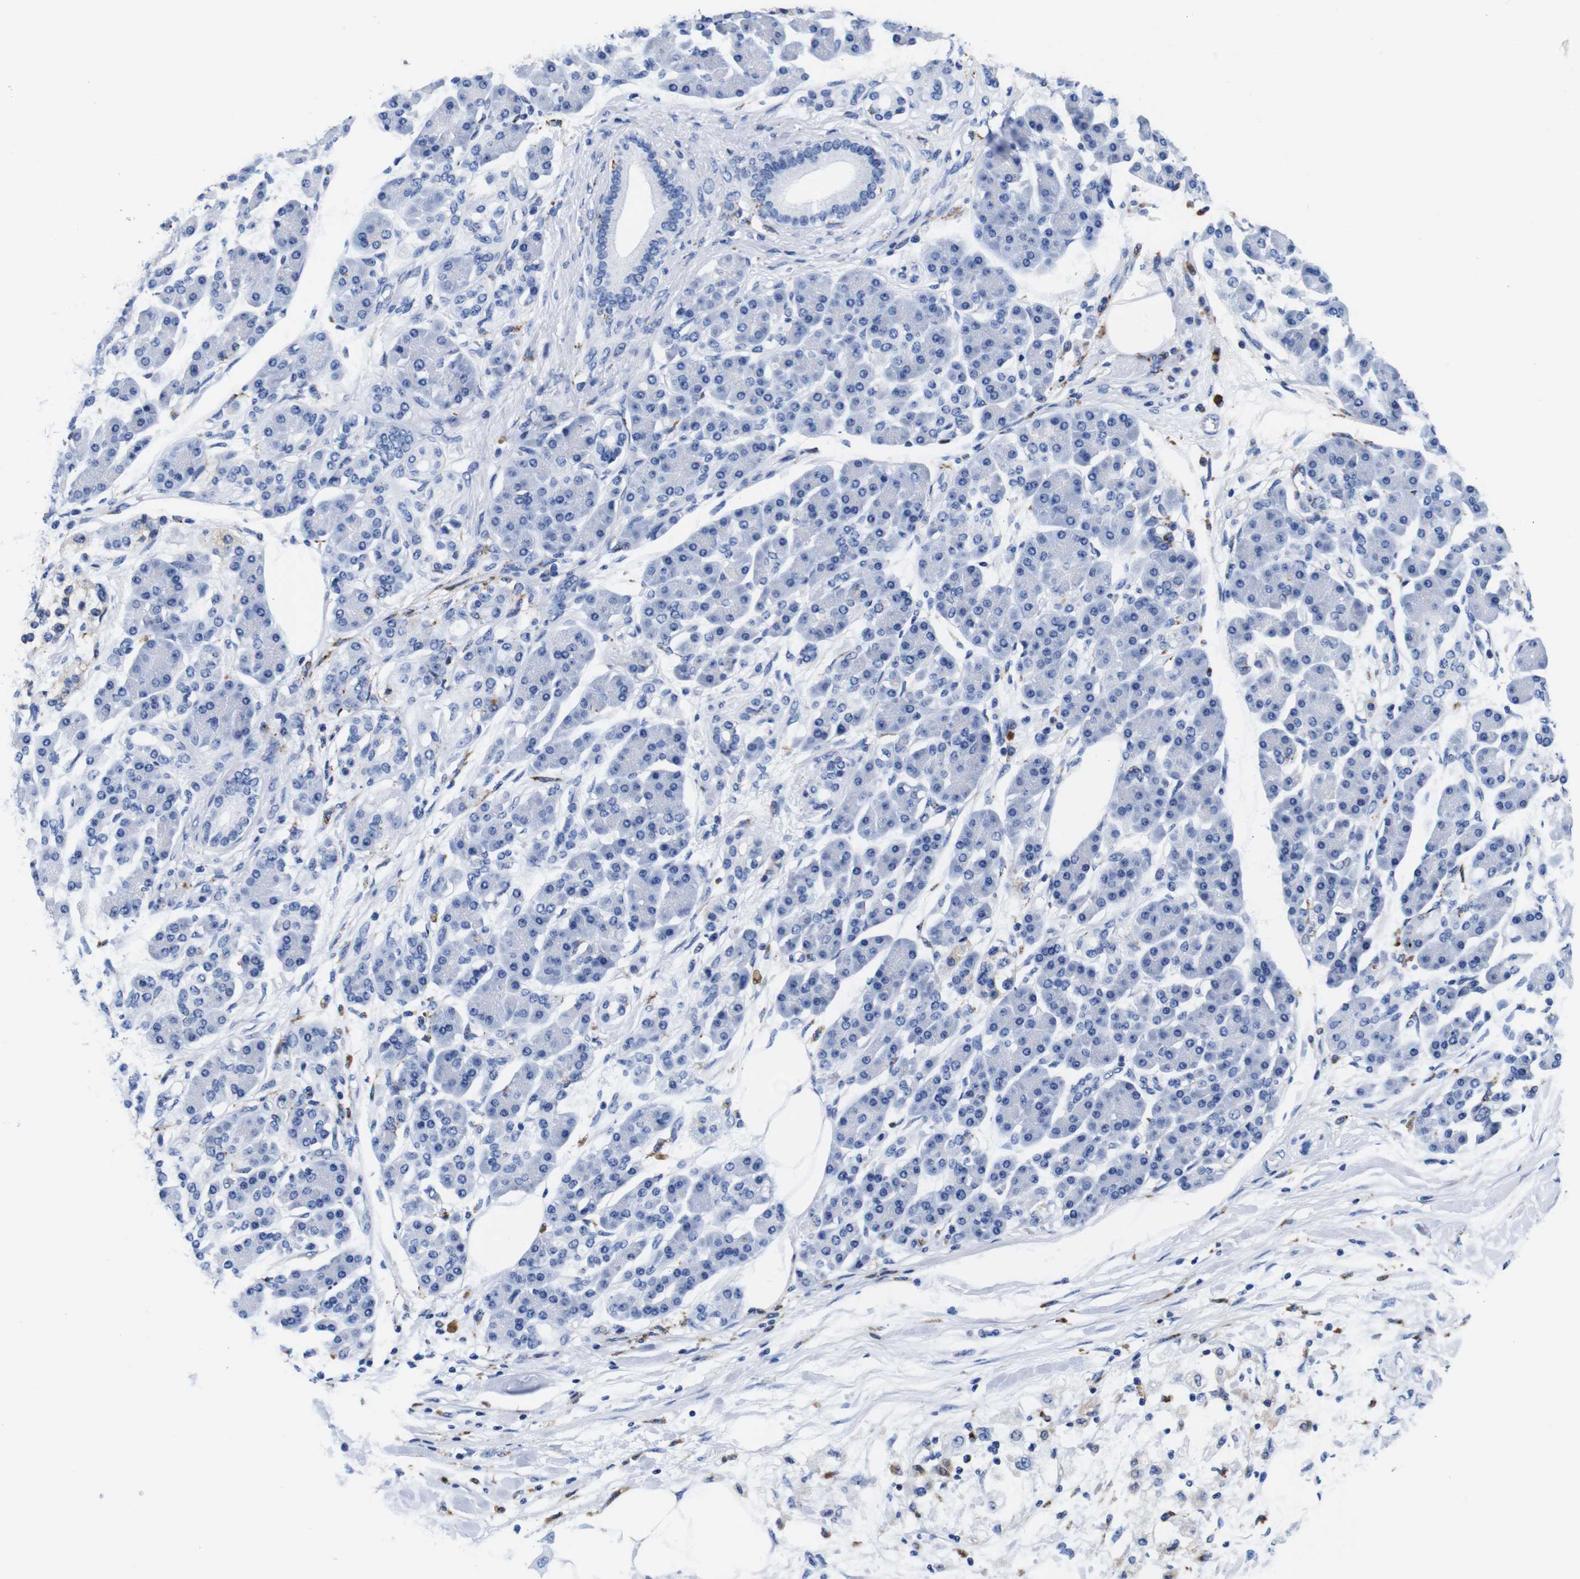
{"staining": {"intensity": "negative", "quantity": "none", "location": "none"}, "tissue": "pancreatic cancer", "cell_type": "Tumor cells", "image_type": "cancer", "snomed": [{"axis": "morphology", "description": "Adenocarcinoma, NOS"}, {"axis": "morphology", "description": "Adenocarcinoma, metastatic, NOS"}, {"axis": "topography", "description": "Lymph node"}, {"axis": "topography", "description": "Pancreas"}, {"axis": "topography", "description": "Duodenum"}], "caption": "Immunohistochemical staining of human adenocarcinoma (pancreatic) displays no significant expression in tumor cells. Brightfield microscopy of IHC stained with DAB (brown) and hematoxylin (blue), captured at high magnification.", "gene": "HLA-DMB", "patient": {"sex": "female", "age": 64}}